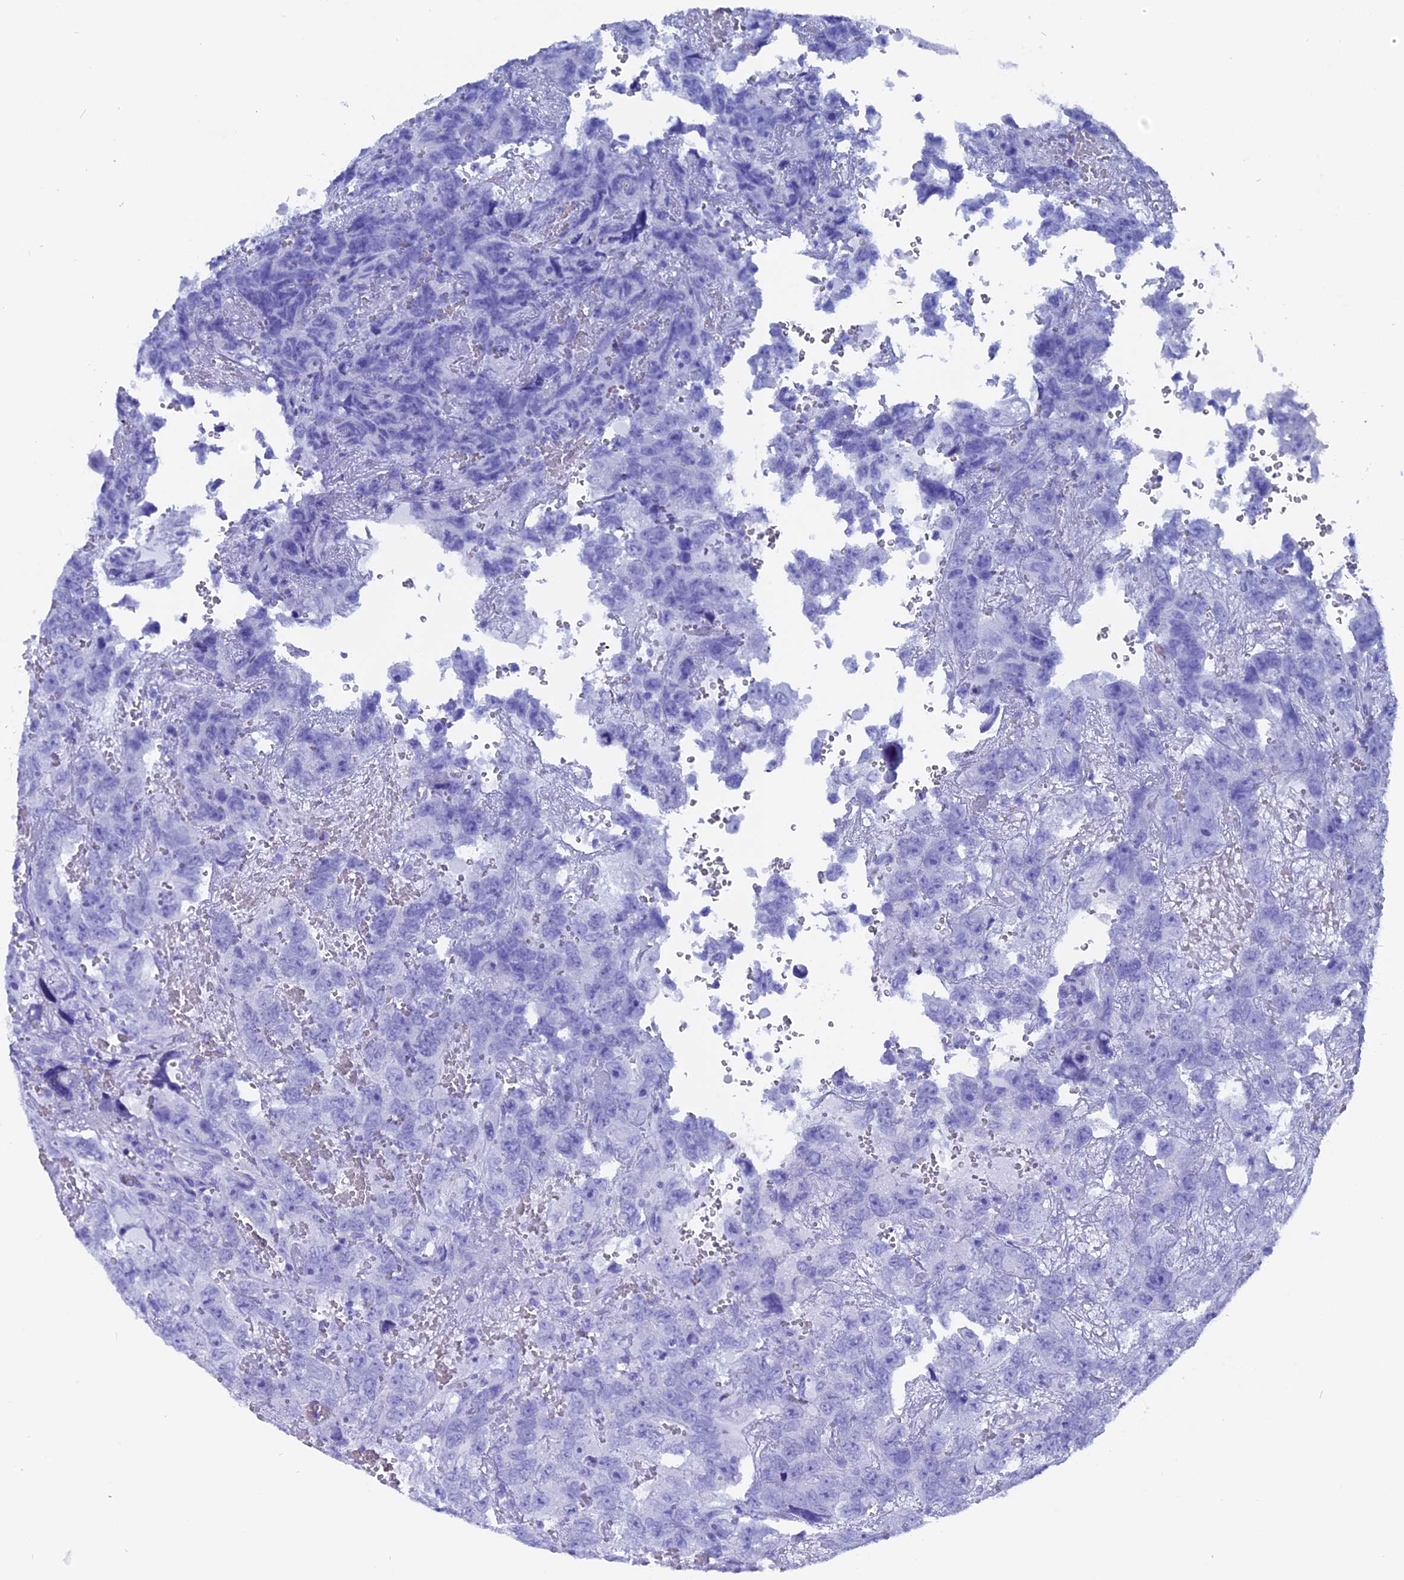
{"staining": {"intensity": "negative", "quantity": "none", "location": "none"}, "tissue": "testis cancer", "cell_type": "Tumor cells", "image_type": "cancer", "snomed": [{"axis": "morphology", "description": "Carcinoma, Embryonal, NOS"}, {"axis": "topography", "description": "Testis"}], "caption": "This histopathology image is of testis cancer (embryonal carcinoma) stained with immunohistochemistry to label a protein in brown with the nuclei are counter-stained blue. There is no positivity in tumor cells.", "gene": "ANKRD29", "patient": {"sex": "male", "age": 45}}